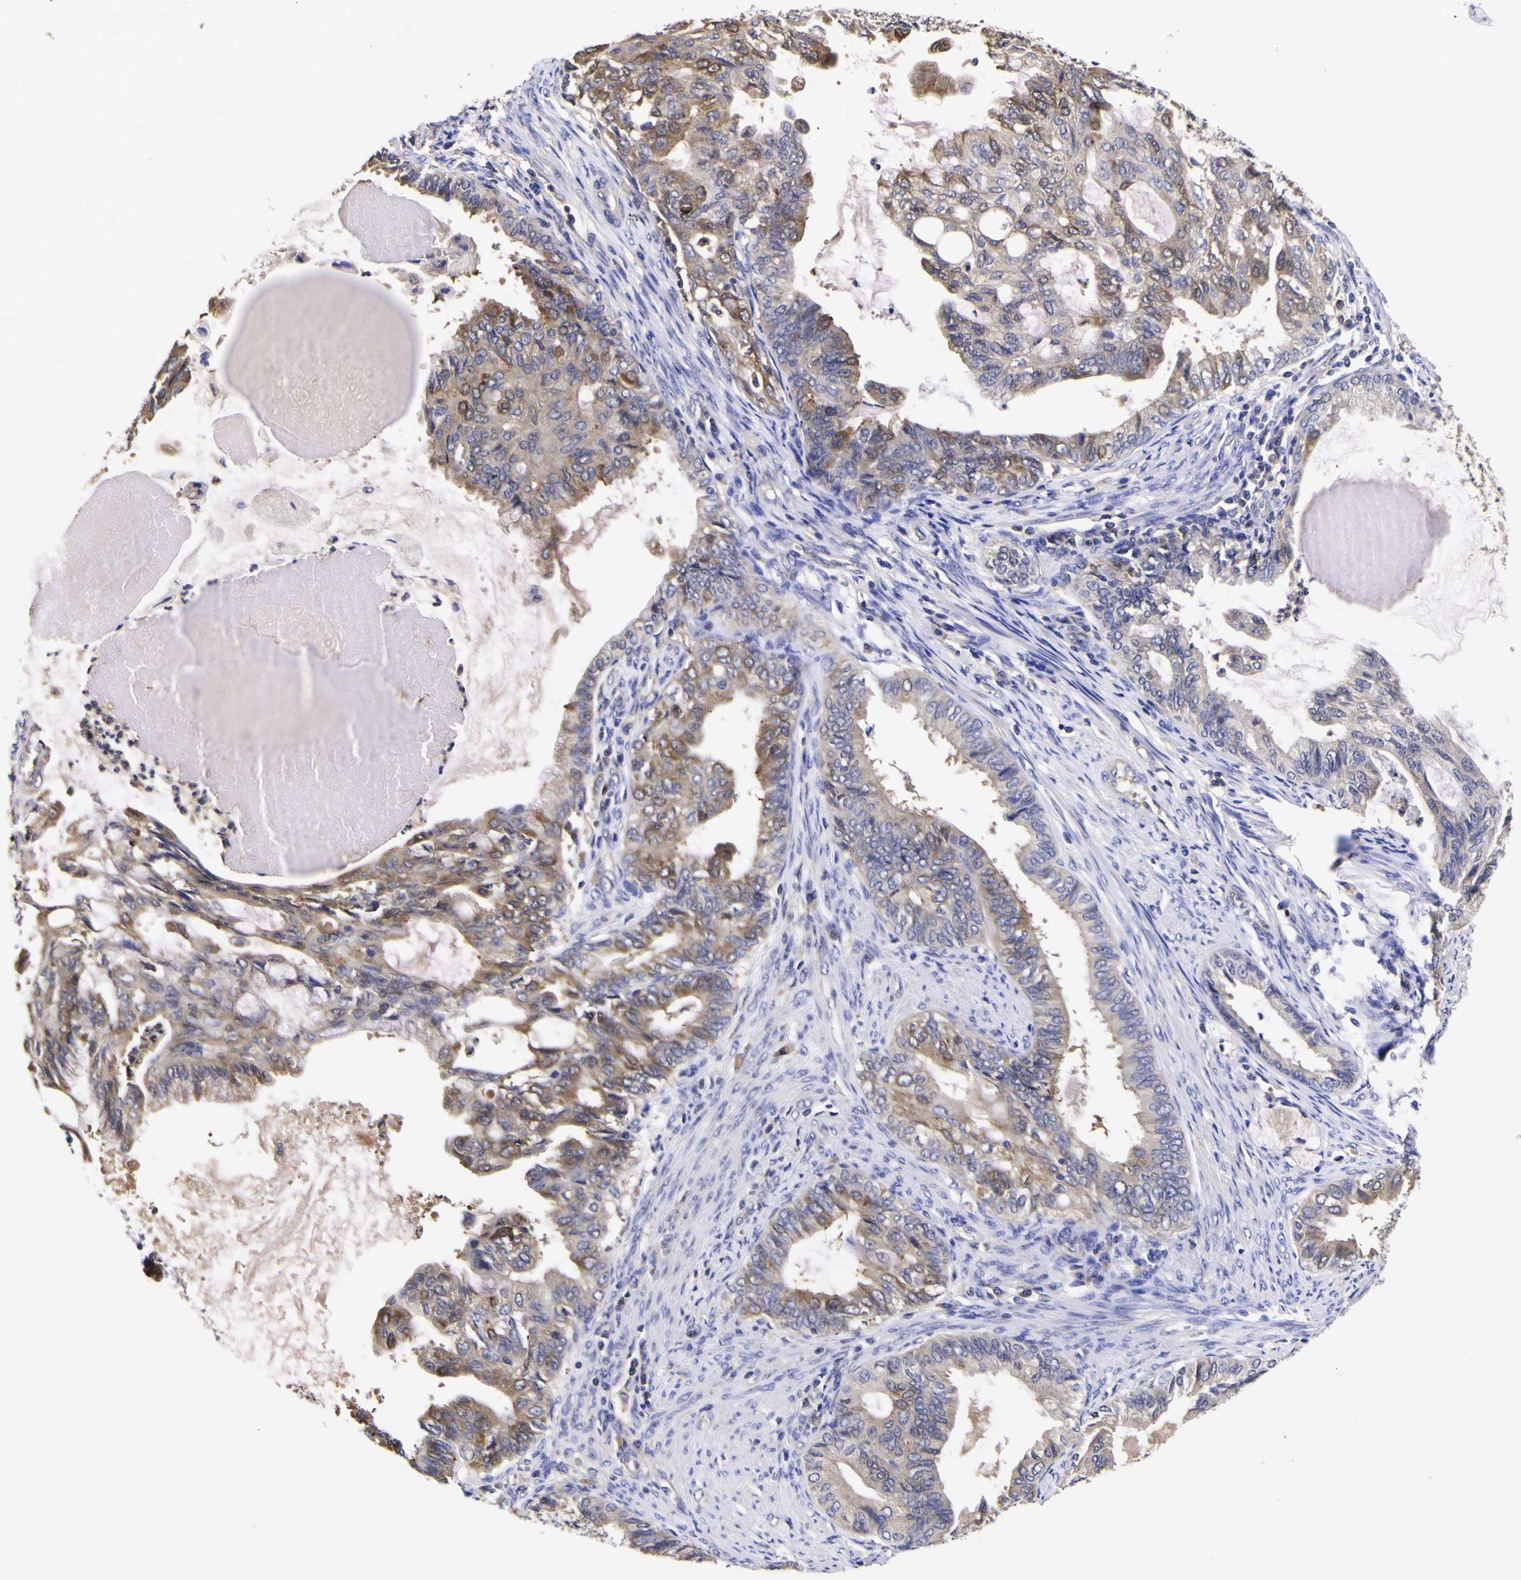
{"staining": {"intensity": "weak", "quantity": ">75%", "location": "cytoplasmic/membranous"}, "tissue": "endometrial cancer", "cell_type": "Tumor cells", "image_type": "cancer", "snomed": [{"axis": "morphology", "description": "Adenocarcinoma, NOS"}, {"axis": "topography", "description": "Endometrium"}], "caption": "Endometrial cancer (adenocarcinoma) stained with a protein marker displays weak staining in tumor cells.", "gene": "MAPK14", "patient": {"sex": "female", "age": 86}}